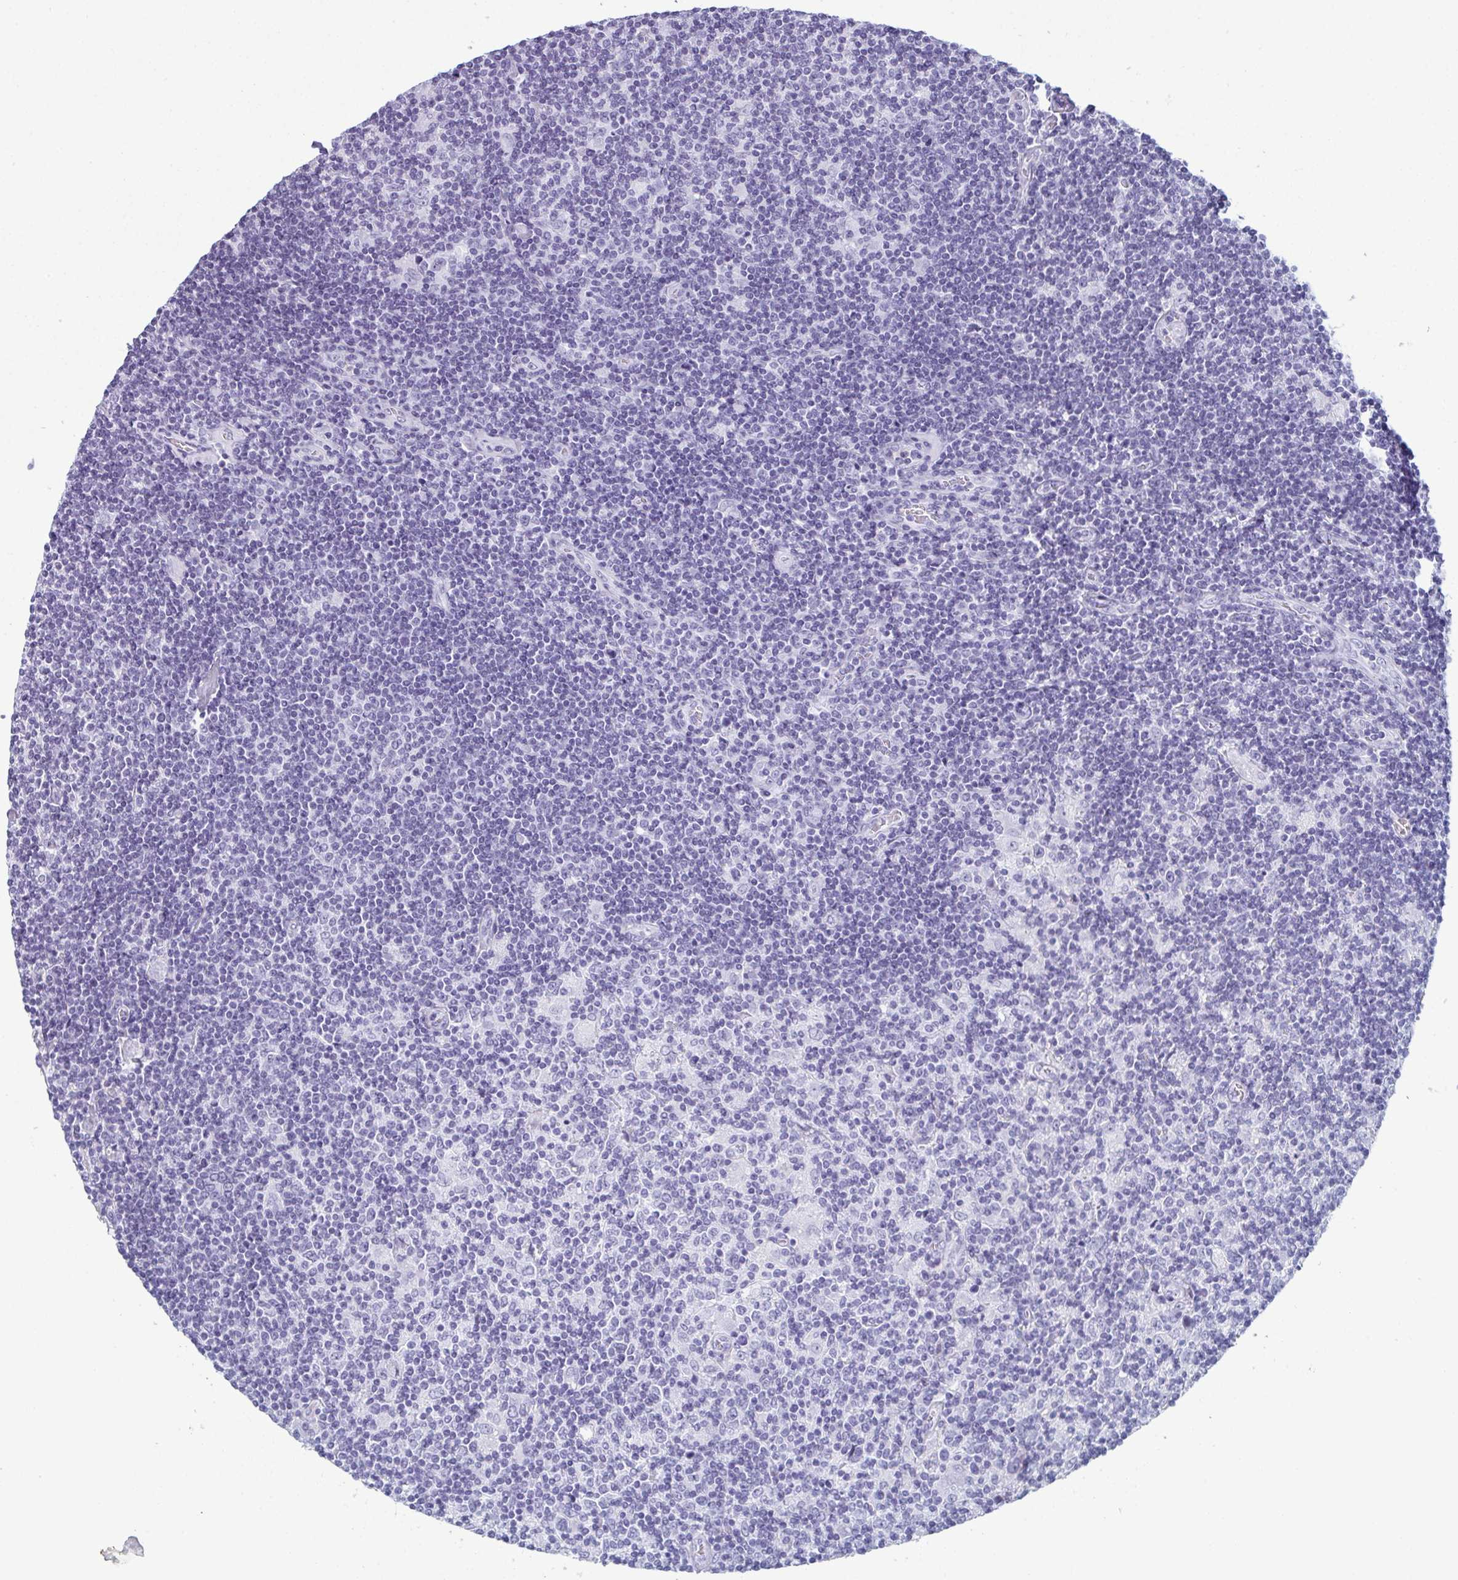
{"staining": {"intensity": "negative", "quantity": "none", "location": "none"}, "tissue": "lymphoma", "cell_type": "Tumor cells", "image_type": "cancer", "snomed": [{"axis": "morphology", "description": "Hodgkin's disease, NOS"}, {"axis": "topography", "description": "Lymph node"}], "caption": "An immunohistochemistry photomicrograph of Hodgkin's disease is shown. There is no staining in tumor cells of Hodgkin's disease. (DAB (3,3'-diaminobenzidine) immunohistochemistry visualized using brightfield microscopy, high magnification).", "gene": "CDA", "patient": {"sex": "male", "age": 40}}